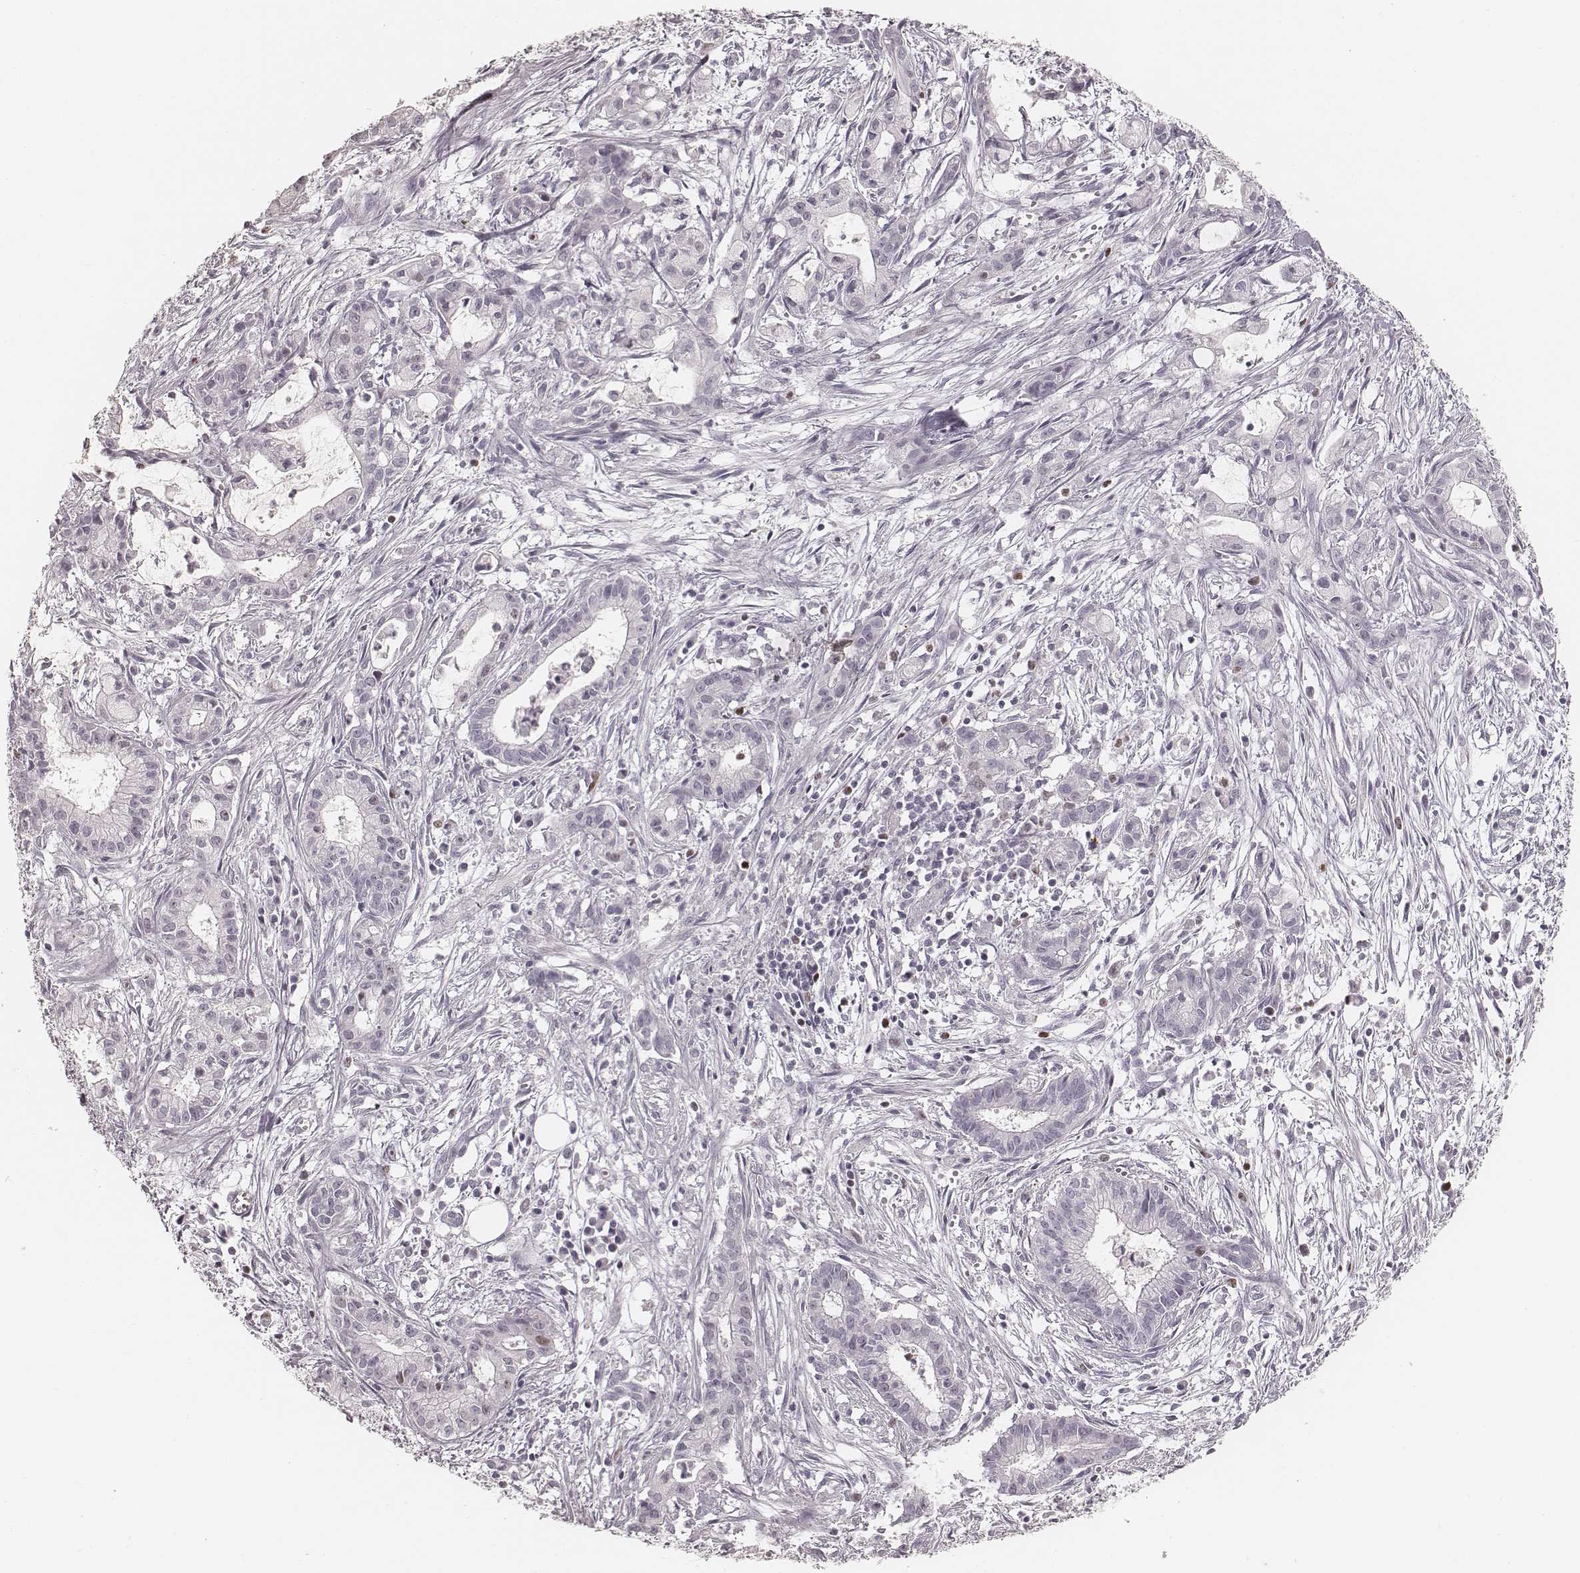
{"staining": {"intensity": "negative", "quantity": "none", "location": "none"}, "tissue": "pancreatic cancer", "cell_type": "Tumor cells", "image_type": "cancer", "snomed": [{"axis": "morphology", "description": "Adenocarcinoma, NOS"}, {"axis": "topography", "description": "Pancreas"}], "caption": "Pancreatic cancer was stained to show a protein in brown. There is no significant positivity in tumor cells.", "gene": "TEX37", "patient": {"sex": "male", "age": 48}}